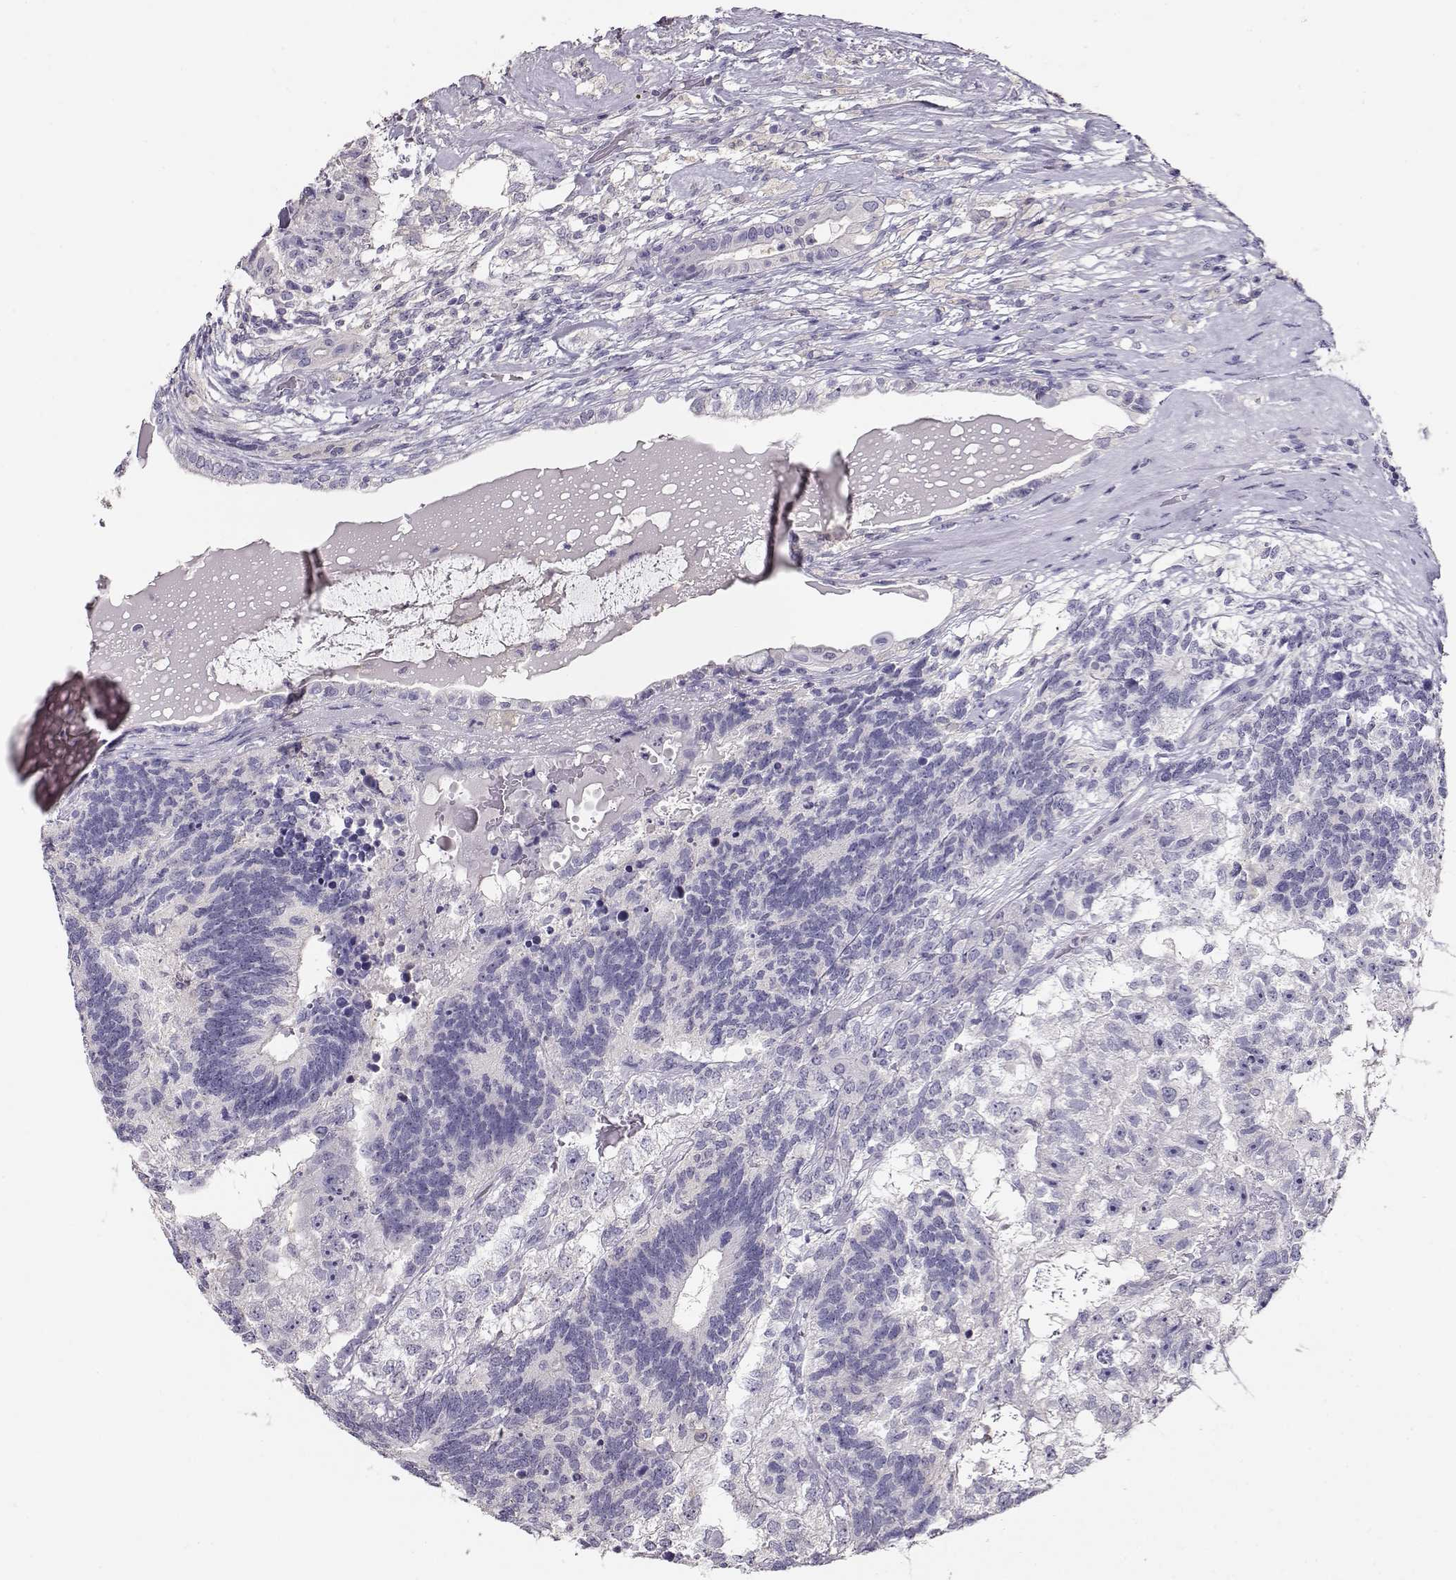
{"staining": {"intensity": "negative", "quantity": "none", "location": "none"}, "tissue": "testis cancer", "cell_type": "Tumor cells", "image_type": "cancer", "snomed": [{"axis": "morphology", "description": "Seminoma, NOS"}, {"axis": "morphology", "description": "Carcinoma, Embryonal, NOS"}, {"axis": "topography", "description": "Testis"}], "caption": "A high-resolution image shows IHC staining of testis embryonal carcinoma, which demonstrates no significant positivity in tumor cells. Brightfield microscopy of immunohistochemistry (IHC) stained with DAB (3,3'-diaminobenzidine) (brown) and hematoxylin (blue), captured at high magnification.", "gene": "NDRG4", "patient": {"sex": "male", "age": 41}}